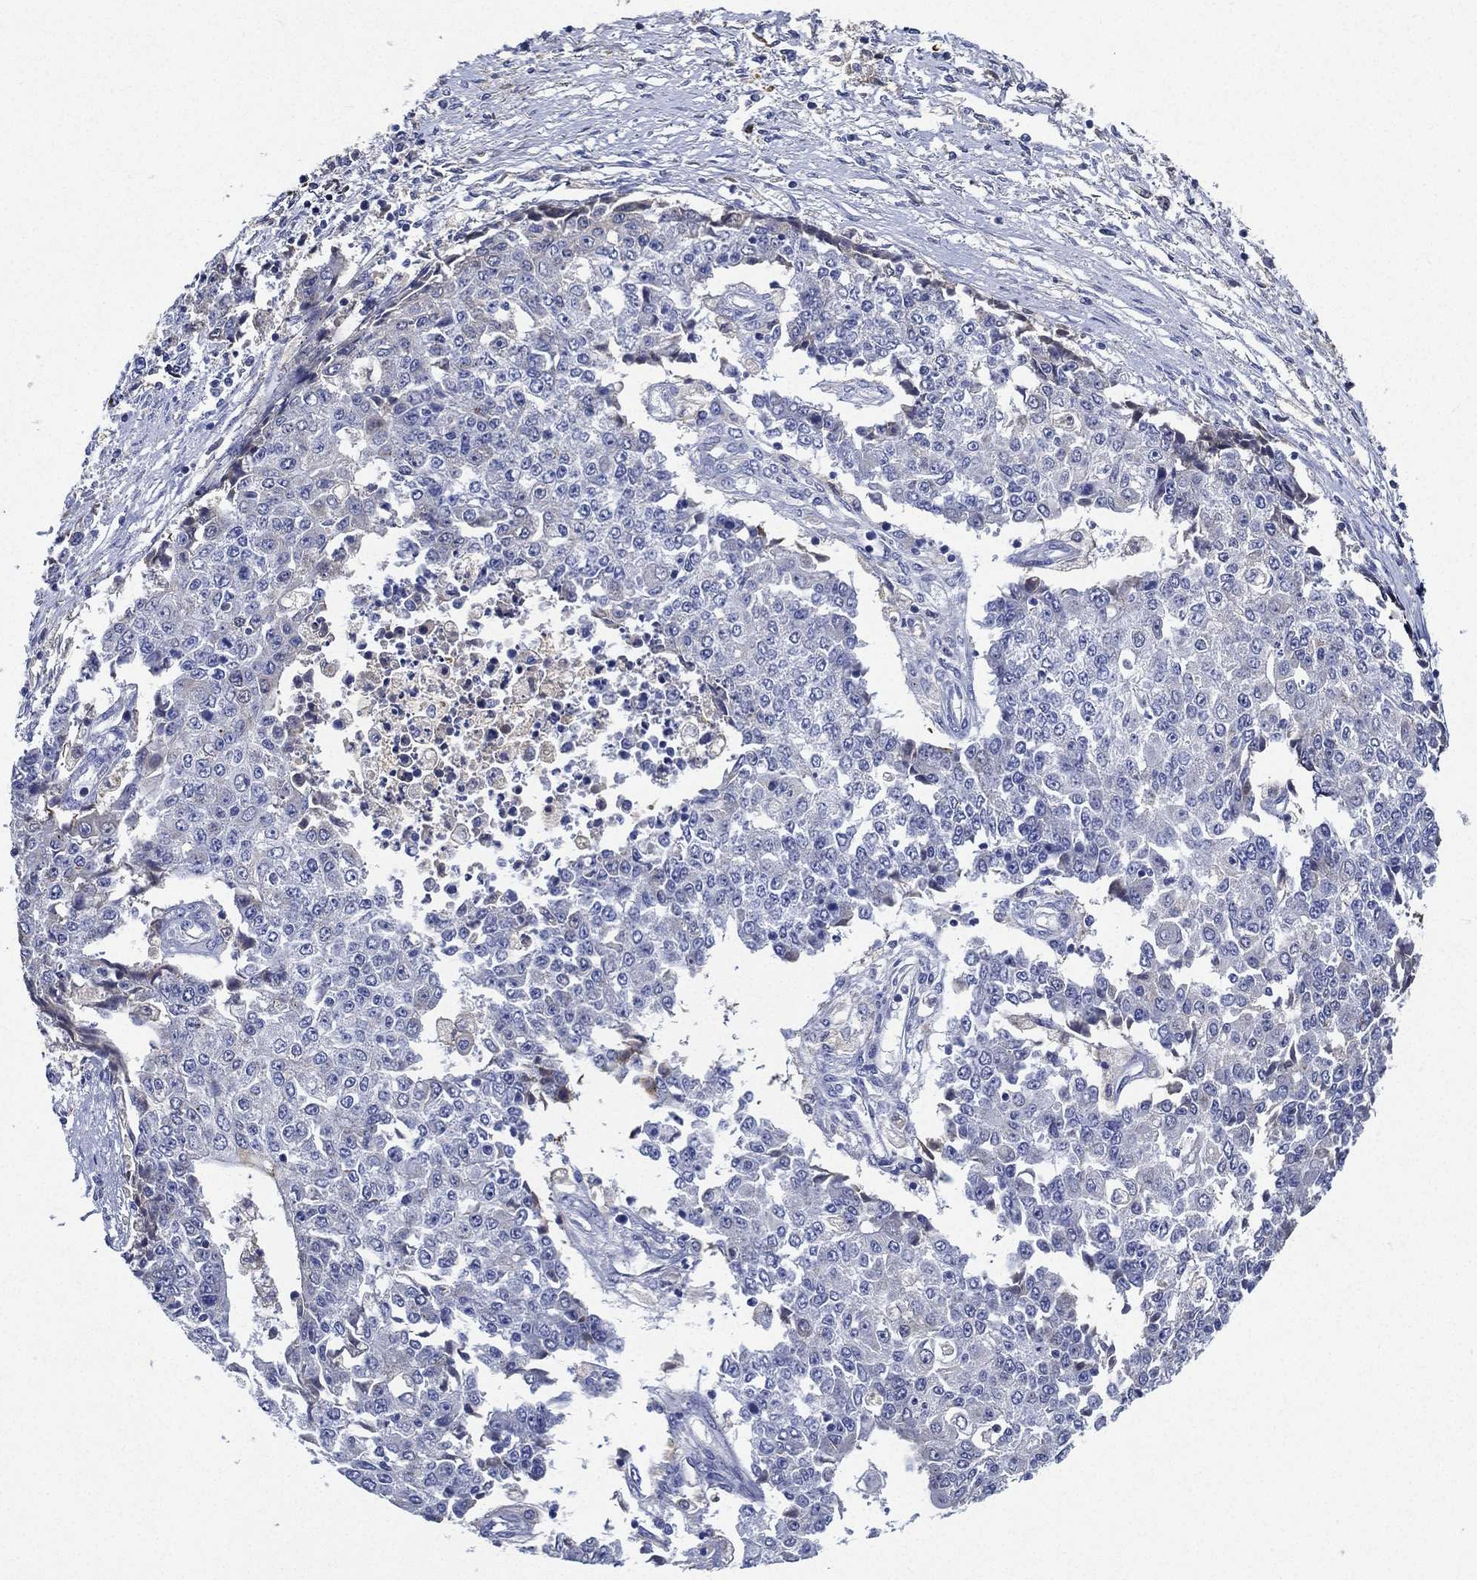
{"staining": {"intensity": "negative", "quantity": "none", "location": "none"}, "tissue": "ovarian cancer", "cell_type": "Tumor cells", "image_type": "cancer", "snomed": [{"axis": "morphology", "description": "Carcinoma, endometroid"}, {"axis": "topography", "description": "Ovary"}], "caption": "The micrograph exhibits no staining of tumor cells in ovarian cancer.", "gene": "TMPRSS11D", "patient": {"sex": "female", "age": 42}}